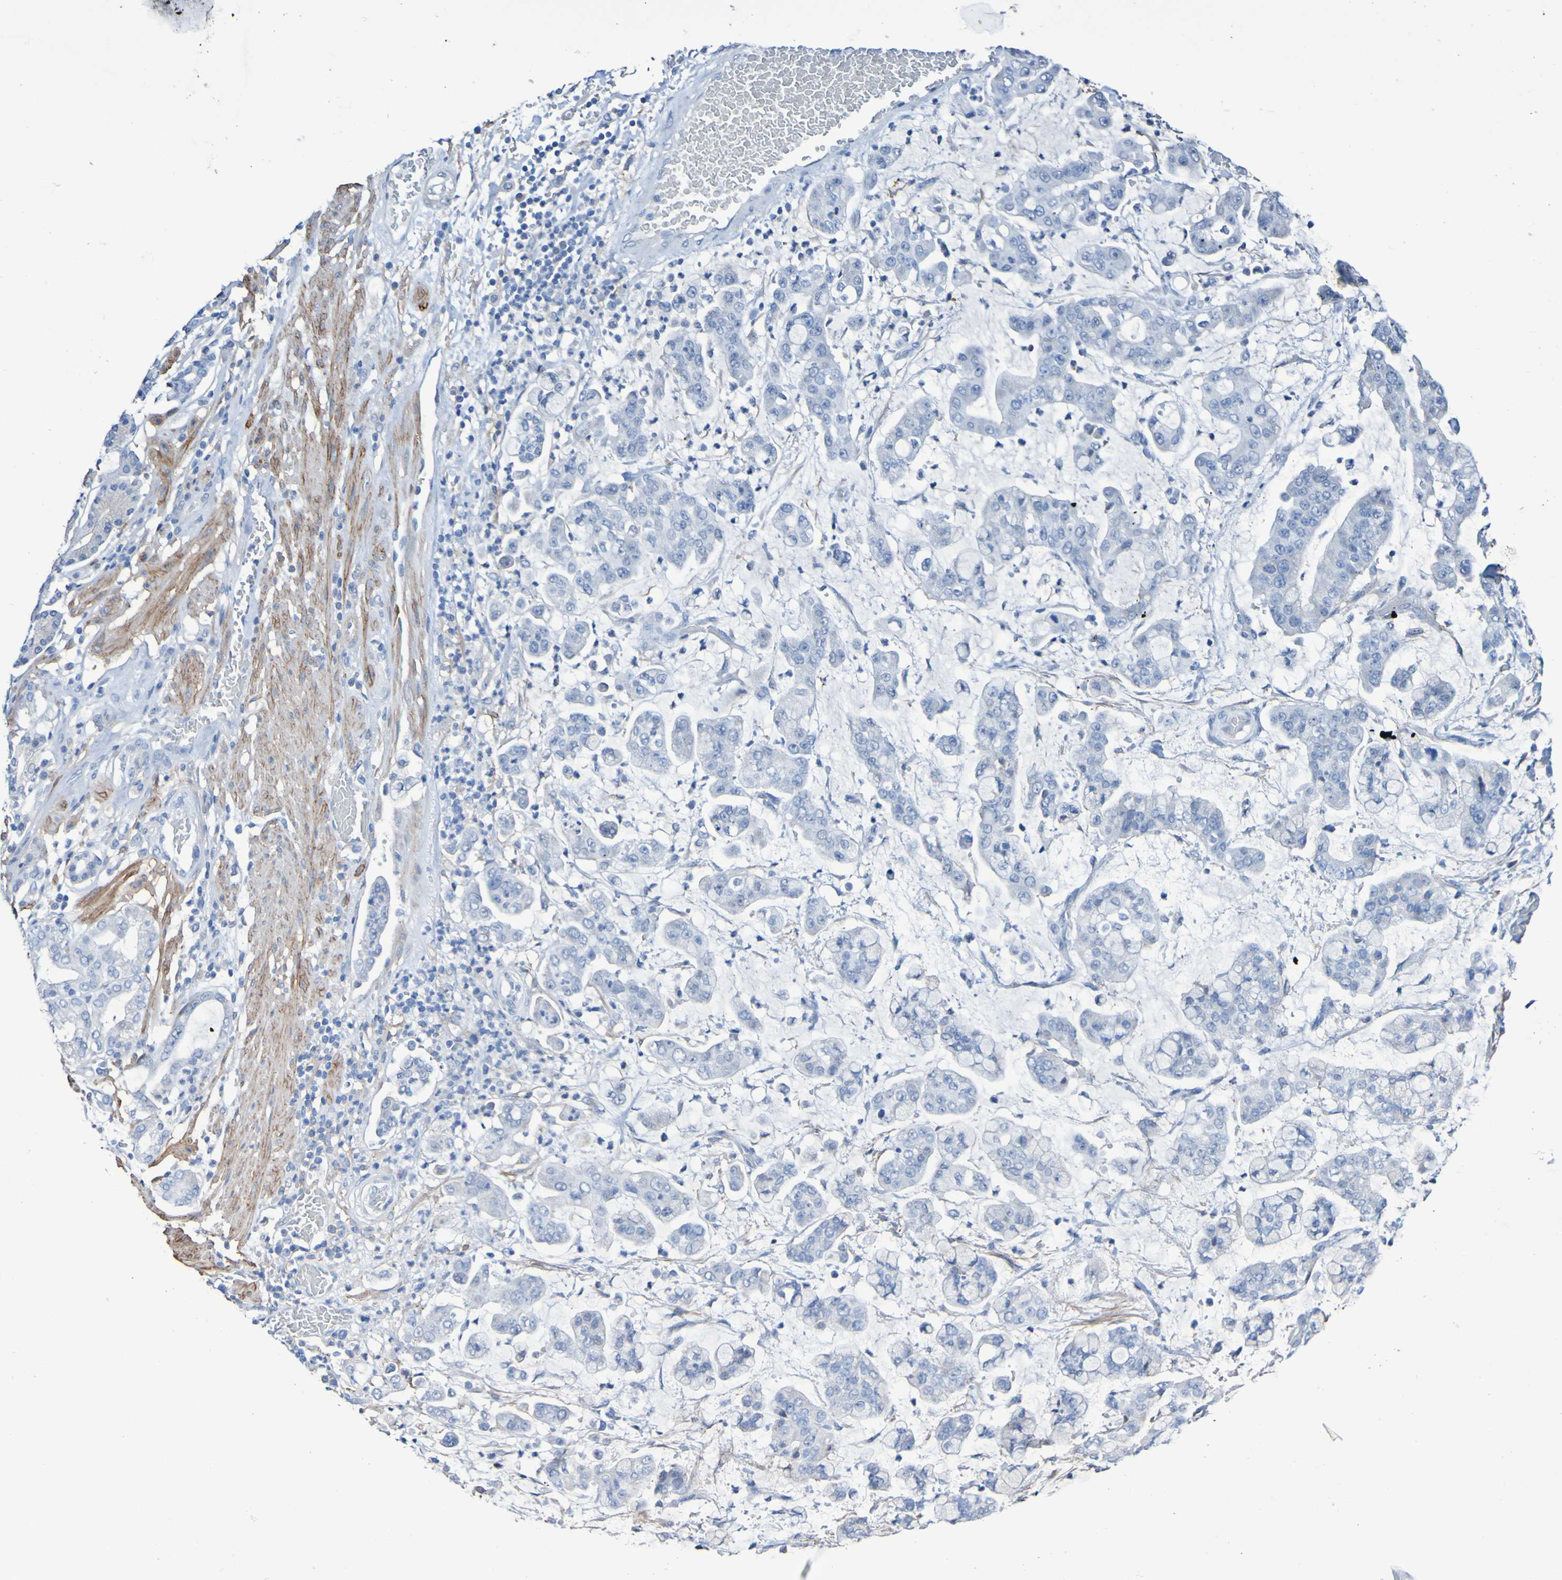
{"staining": {"intensity": "negative", "quantity": "none", "location": "none"}, "tissue": "stomach cancer", "cell_type": "Tumor cells", "image_type": "cancer", "snomed": [{"axis": "morphology", "description": "Normal tissue, NOS"}, {"axis": "morphology", "description": "Adenocarcinoma, NOS"}, {"axis": "topography", "description": "Stomach, upper"}, {"axis": "topography", "description": "Stomach"}], "caption": "Immunohistochemistry (IHC) histopathology image of adenocarcinoma (stomach) stained for a protein (brown), which demonstrates no staining in tumor cells.", "gene": "SGCB", "patient": {"sex": "male", "age": 76}}